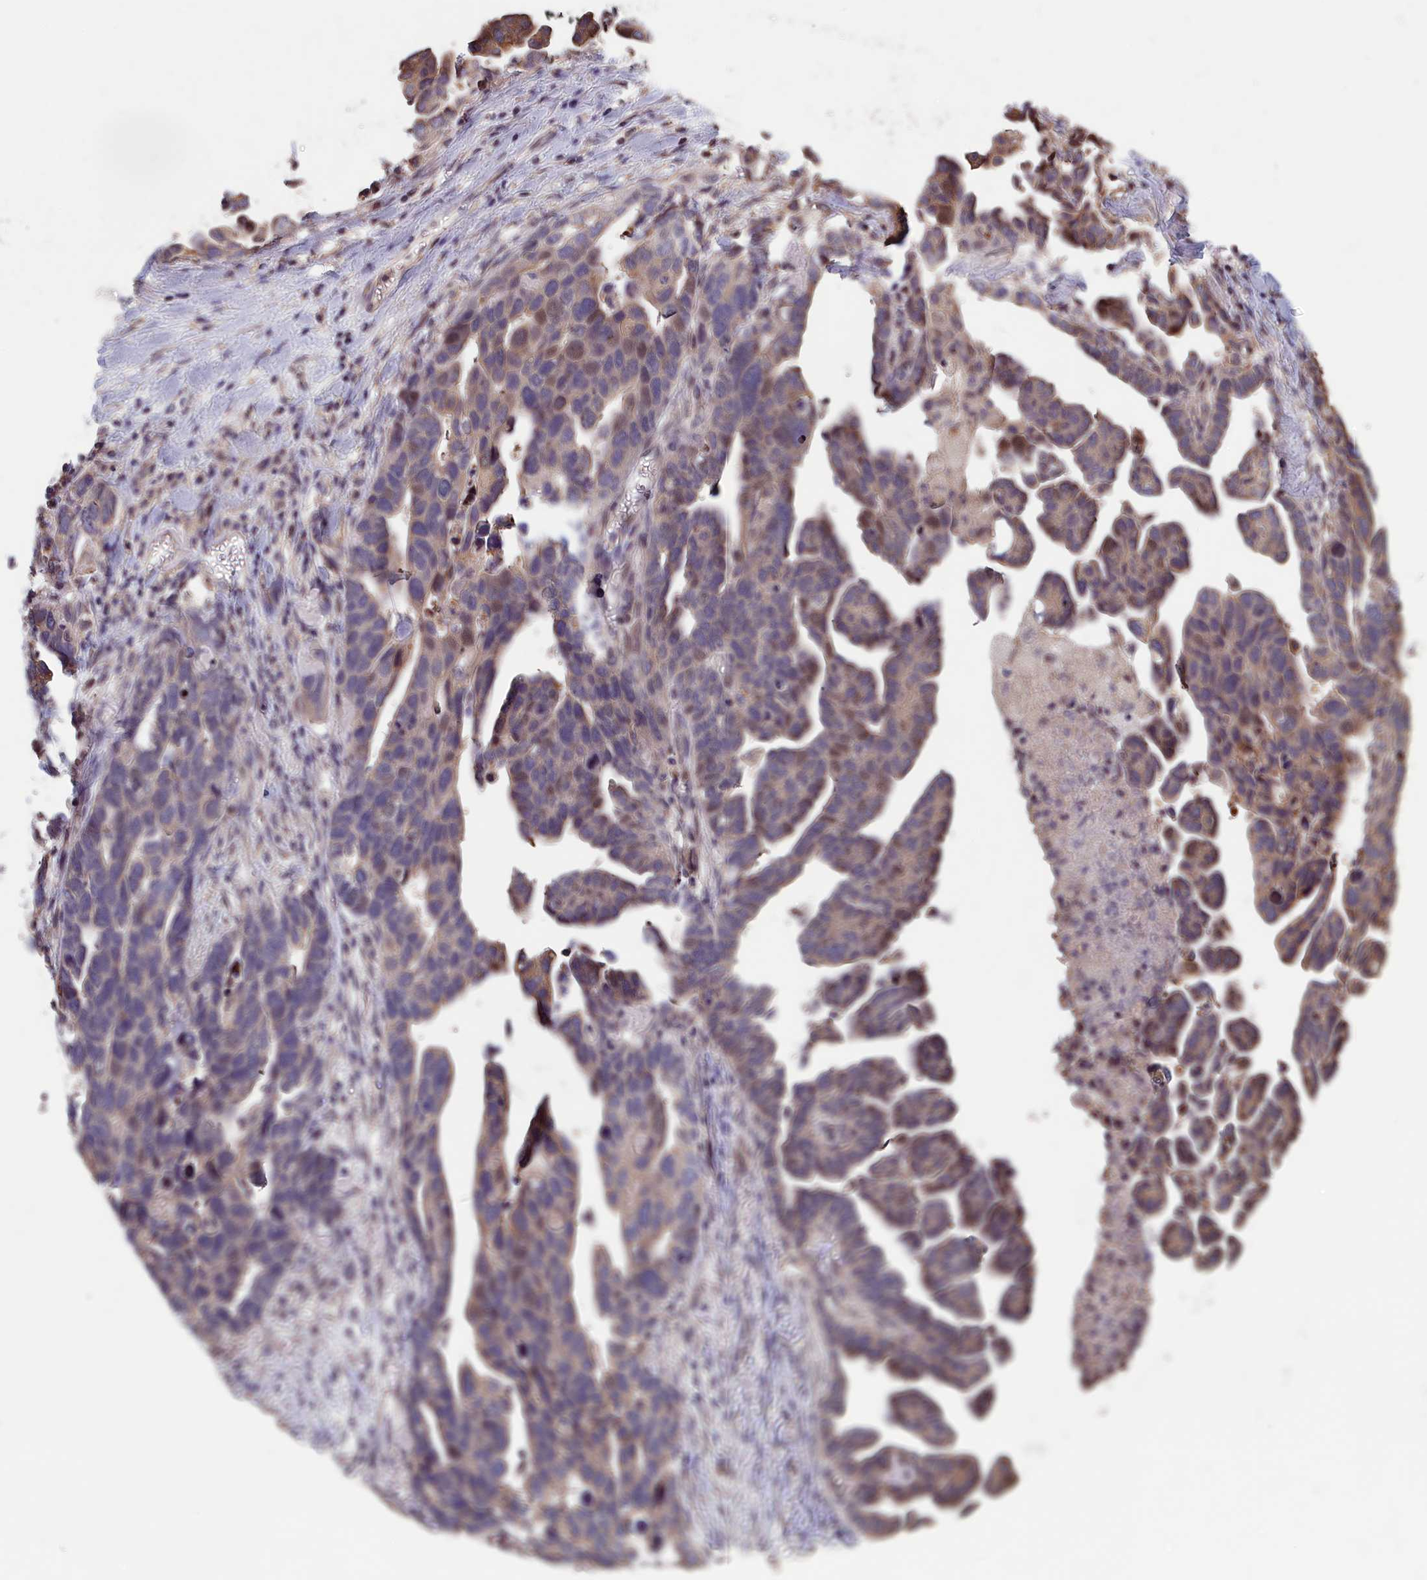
{"staining": {"intensity": "moderate", "quantity": "<25%", "location": "cytoplasmic/membranous,nuclear"}, "tissue": "ovarian cancer", "cell_type": "Tumor cells", "image_type": "cancer", "snomed": [{"axis": "morphology", "description": "Cystadenocarcinoma, serous, NOS"}, {"axis": "topography", "description": "Ovary"}], "caption": "High-magnification brightfield microscopy of serous cystadenocarcinoma (ovarian) stained with DAB (brown) and counterstained with hematoxylin (blue). tumor cells exhibit moderate cytoplasmic/membranous and nuclear positivity is present in about<25% of cells.", "gene": "TMEM116", "patient": {"sex": "female", "age": 54}}